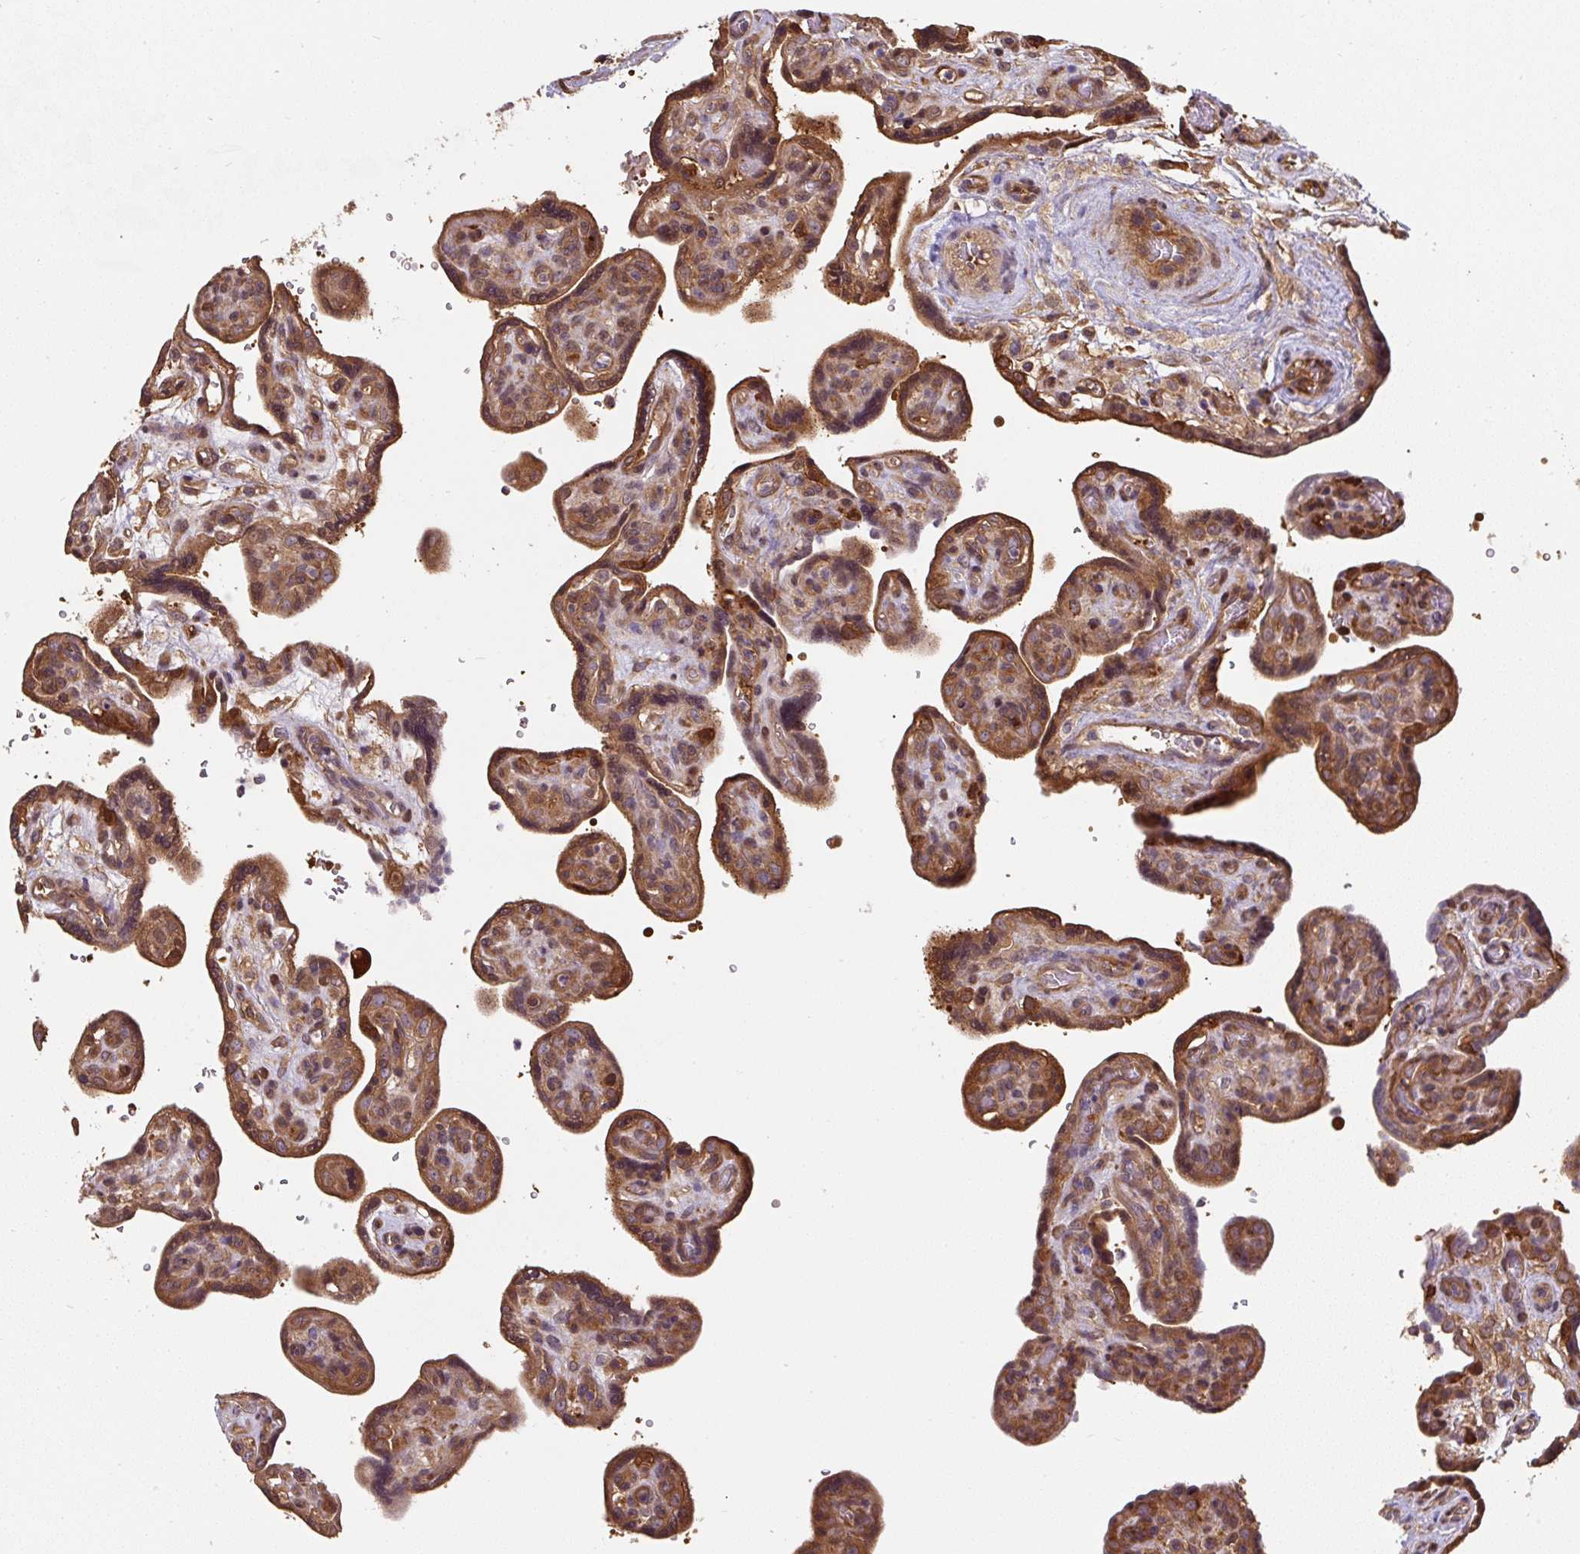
{"staining": {"intensity": "moderate", "quantity": ">75%", "location": "nuclear"}, "tissue": "placenta", "cell_type": "Decidual cells", "image_type": "normal", "snomed": [{"axis": "morphology", "description": "Normal tissue, NOS"}, {"axis": "topography", "description": "Placenta"}], "caption": "Immunohistochemical staining of unremarkable human placenta displays medium levels of moderate nuclear expression in approximately >75% of decidual cells. Using DAB (3,3'-diaminobenzidine) (brown) and hematoxylin (blue) stains, captured at high magnification using brightfield microscopy.", "gene": "ST13", "patient": {"sex": "female", "age": 39}}